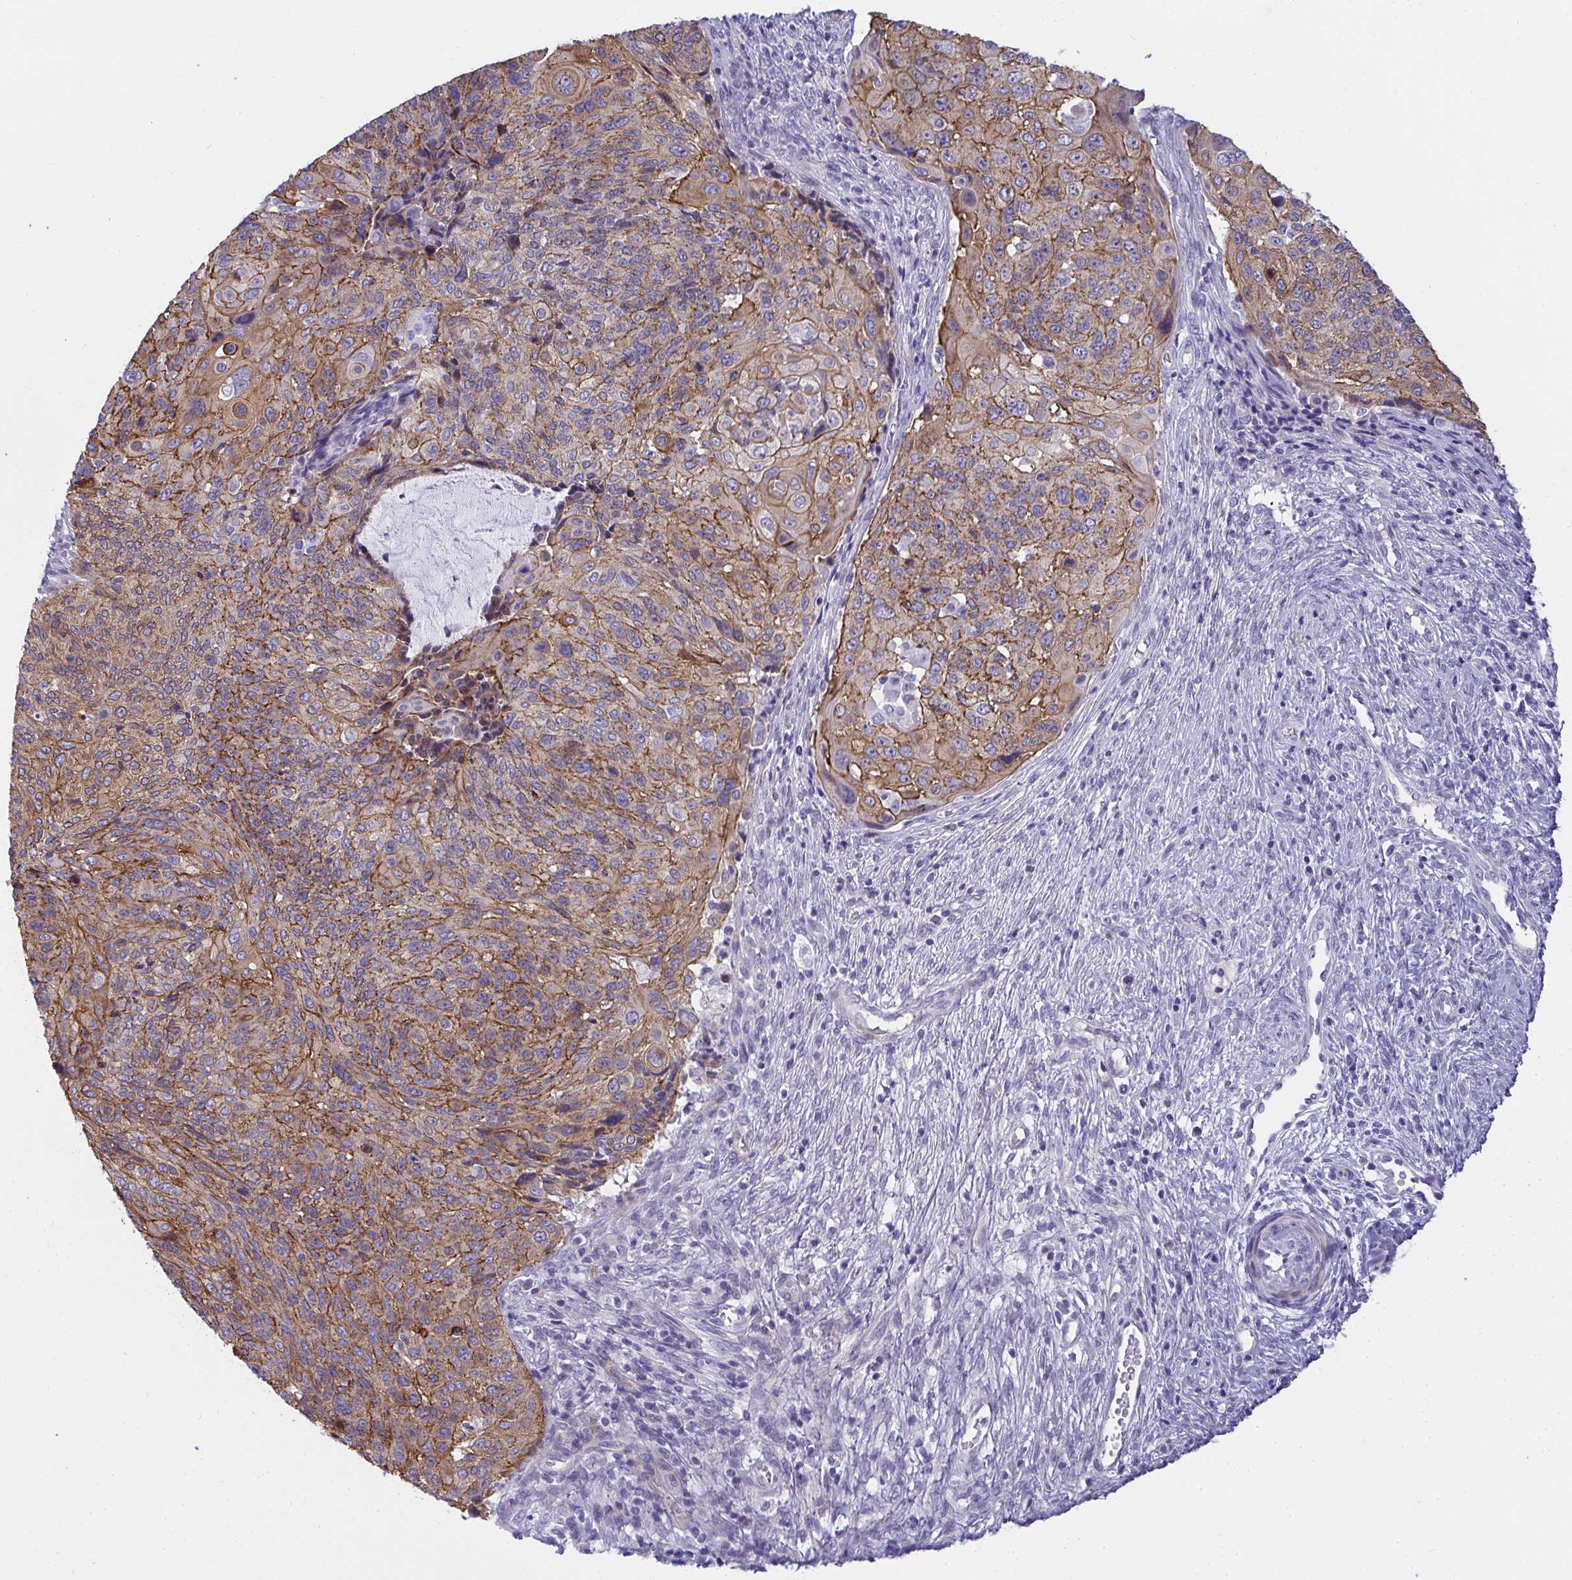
{"staining": {"intensity": "moderate", "quantity": ">75%", "location": "cytoplasmic/membranous"}, "tissue": "cervical cancer", "cell_type": "Tumor cells", "image_type": "cancer", "snomed": [{"axis": "morphology", "description": "Squamous cell carcinoma, NOS"}, {"axis": "topography", "description": "Cervix"}], "caption": "Immunohistochemical staining of human squamous cell carcinoma (cervical) exhibits moderate cytoplasmic/membranous protein positivity in approximately >75% of tumor cells.", "gene": "AK5", "patient": {"sex": "female", "age": 49}}